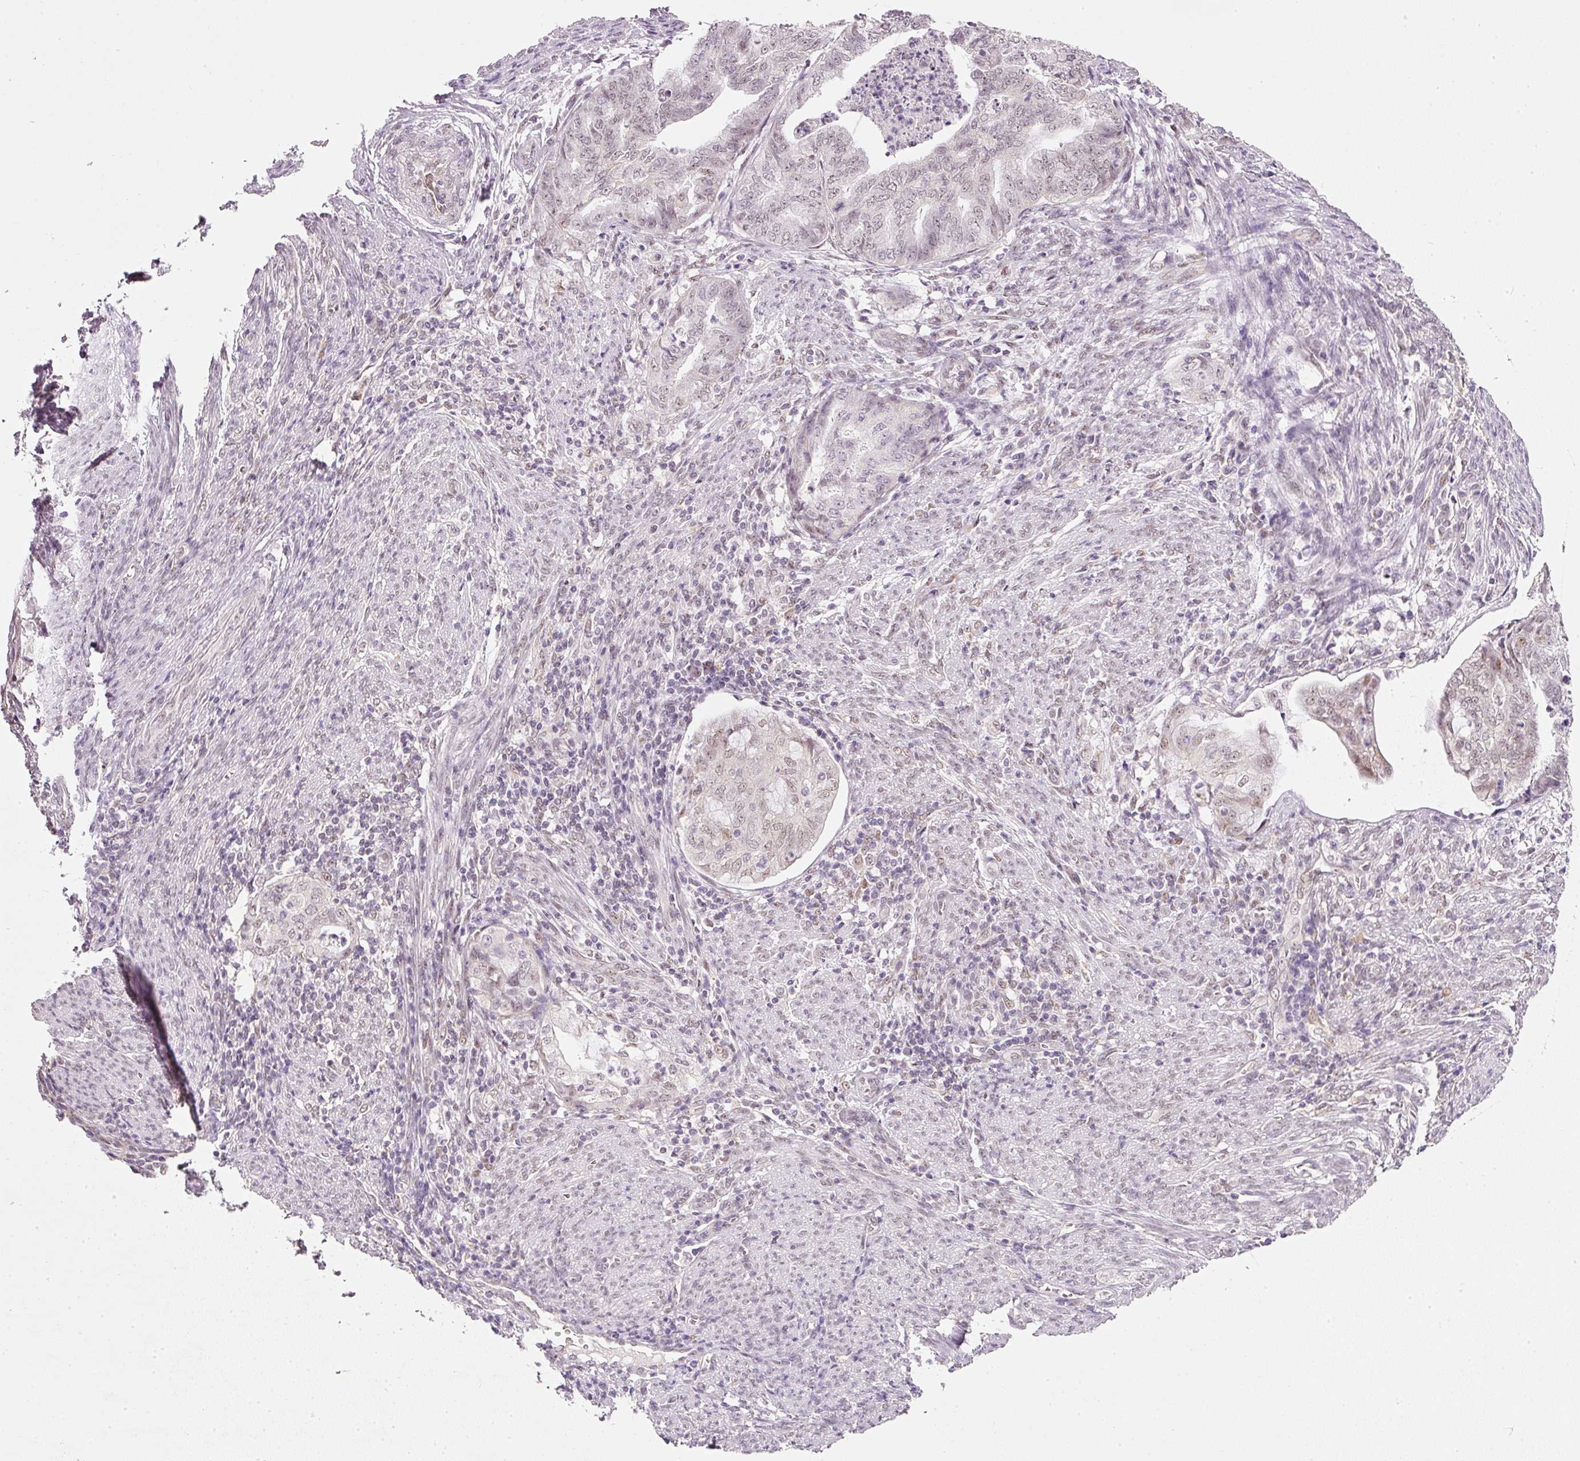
{"staining": {"intensity": "negative", "quantity": "none", "location": "none"}, "tissue": "endometrial cancer", "cell_type": "Tumor cells", "image_type": "cancer", "snomed": [{"axis": "morphology", "description": "Adenocarcinoma, NOS"}, {"axis": "topography", "description": "Endometrium"}], "caption": "Immunohistochemical staining of human endometrial cancer (adenocarcinoma) shows no significant positivity in tumor cells.", "gene": "FSTL3", "patient": {"sex": "female", "age": 79}}